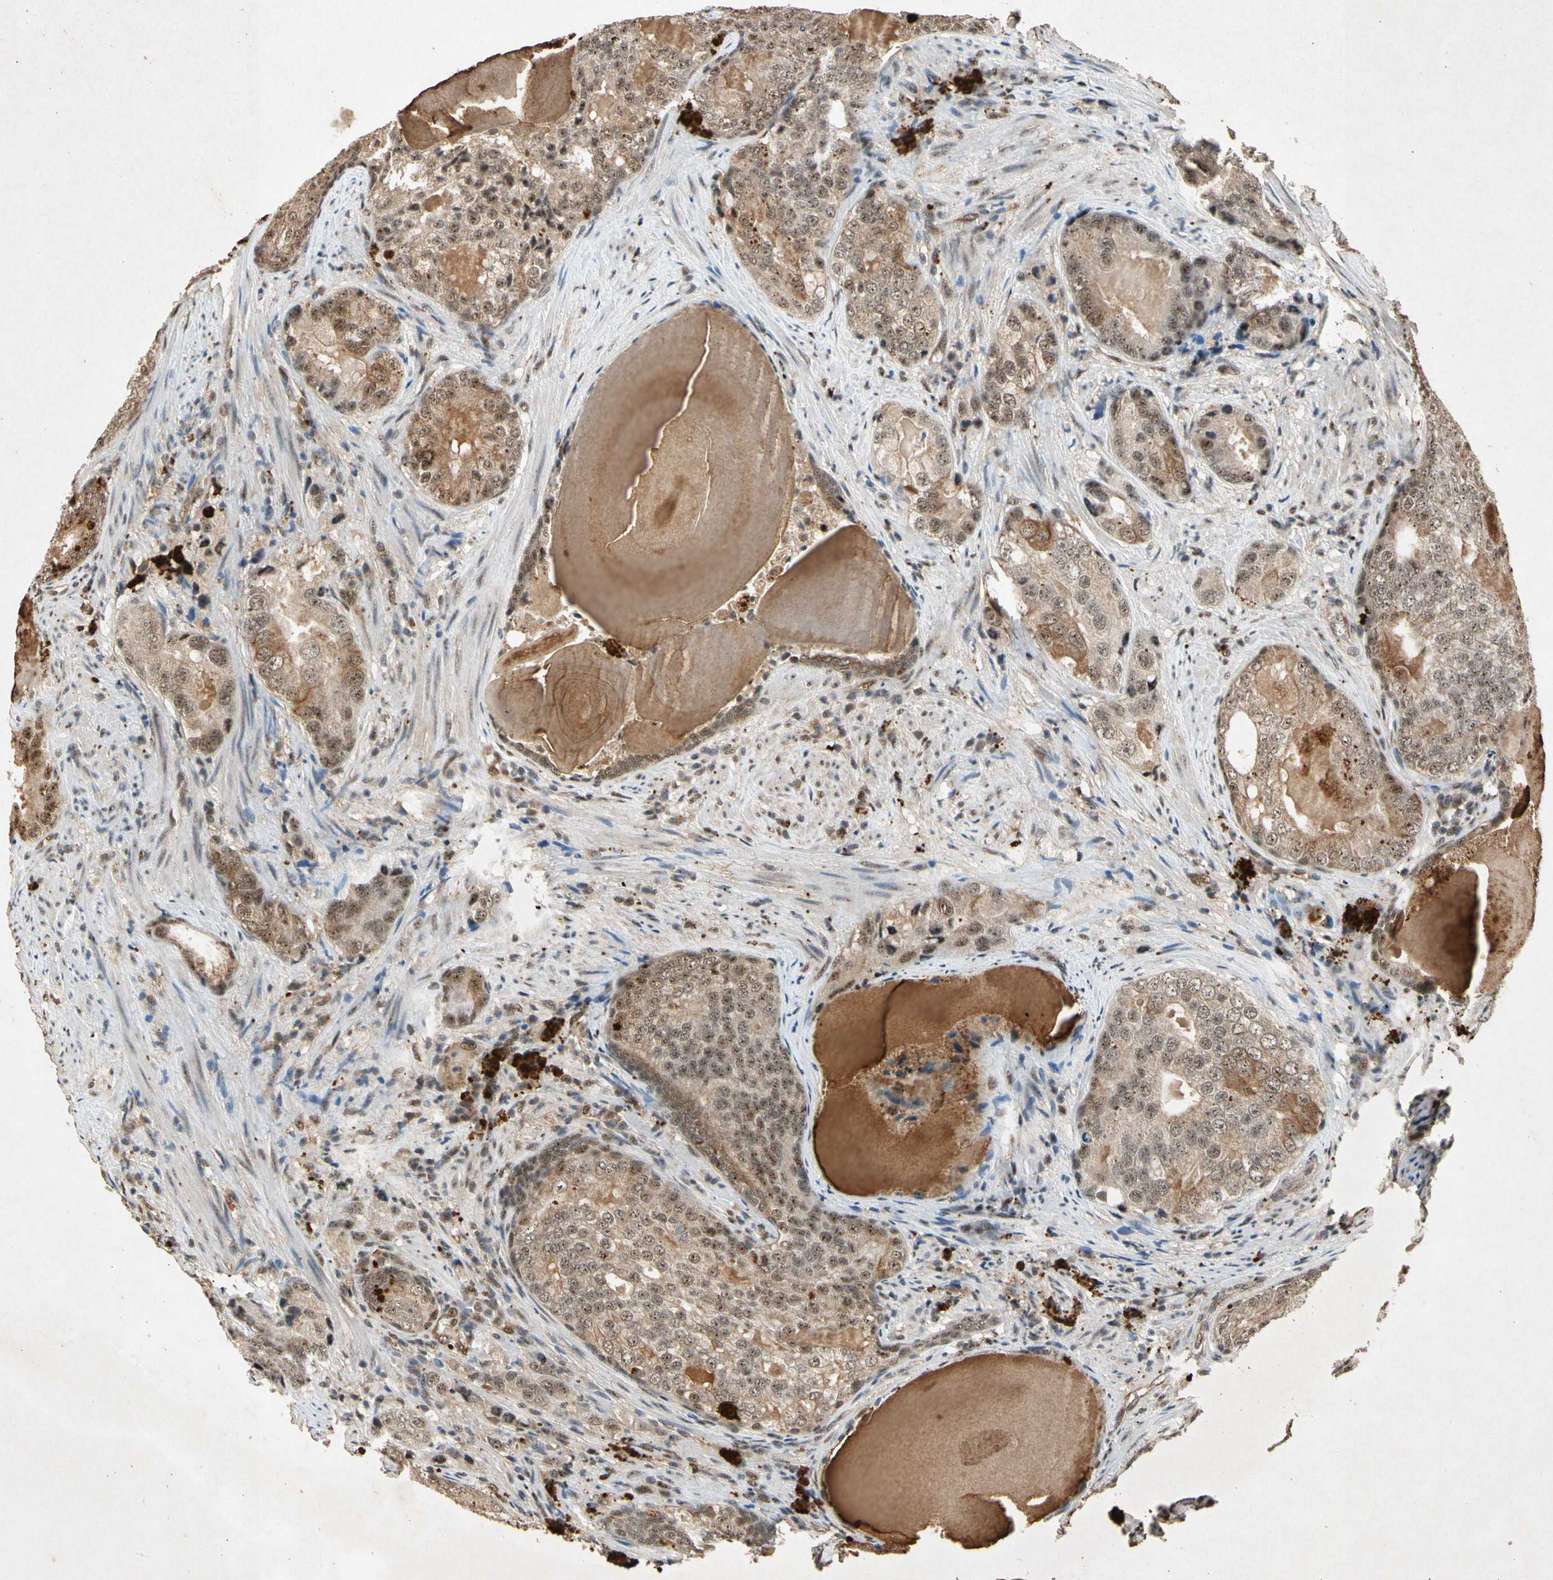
{"staining": {"intensity": "moderate", "quantity": ">75%", "location": "cytoplasmic/membranous,nuclear"}, "tissue": "prostate cancer", "cell_type": "Tumor cells", "image_type": "cancer", "snomed": [{"axis": "morphology", "description": "Adenocarcinoma, High grade"}, {"axis": "topography", "description": "Prostate"}], "caption": "This micrograph displays immunohistochemistry staining of prostate cancer (adenocarcinoma (high-grade)), with medium moderate cytoplasmic/membranous and nuclear positivity in approximately >75% of tumor cells.", "gene": "PML", "patient": {"sex": "male", "age": 66}}